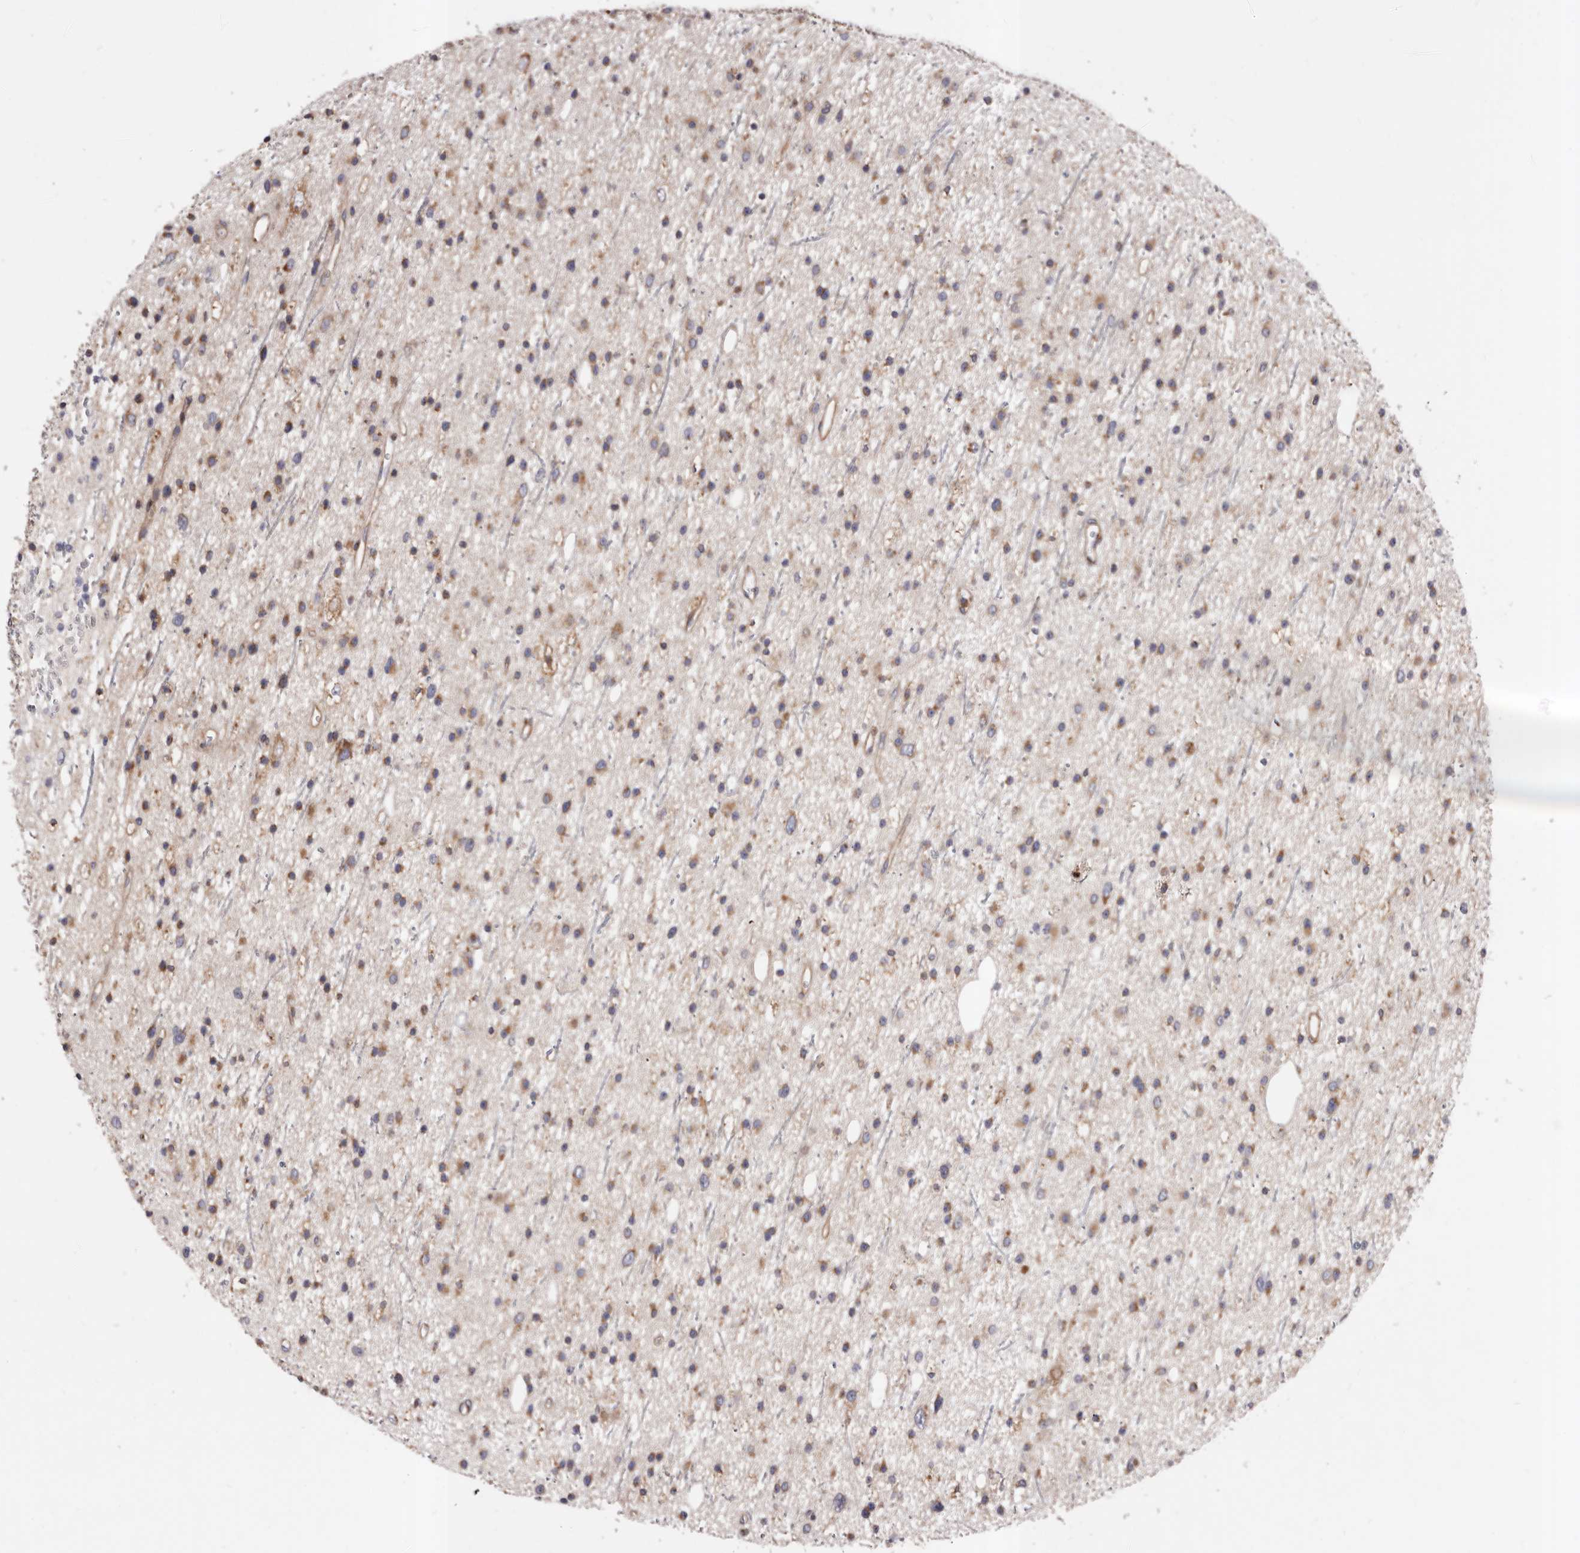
{"staining": {"intensity": "negative", "quantity": "none", "location": "none"}, "tissue": "glioma", "cell_type": "Tumor cells", "image_type": "cancer", "snomed": [{"axis": "morphology", "description": "Glioma, malignant, Low grade"}, {"axis": "topography", "description": "Cerebral cortex"}], "caption": "Immunohistochemistry (IHC) photomicrograph of human malignant glioma (low-grade) stained for a protein (brown), which demonstrates no expression in tumor cells.", "gene": "COQ8B", "patient": {"sex": "female", "age": 39}}